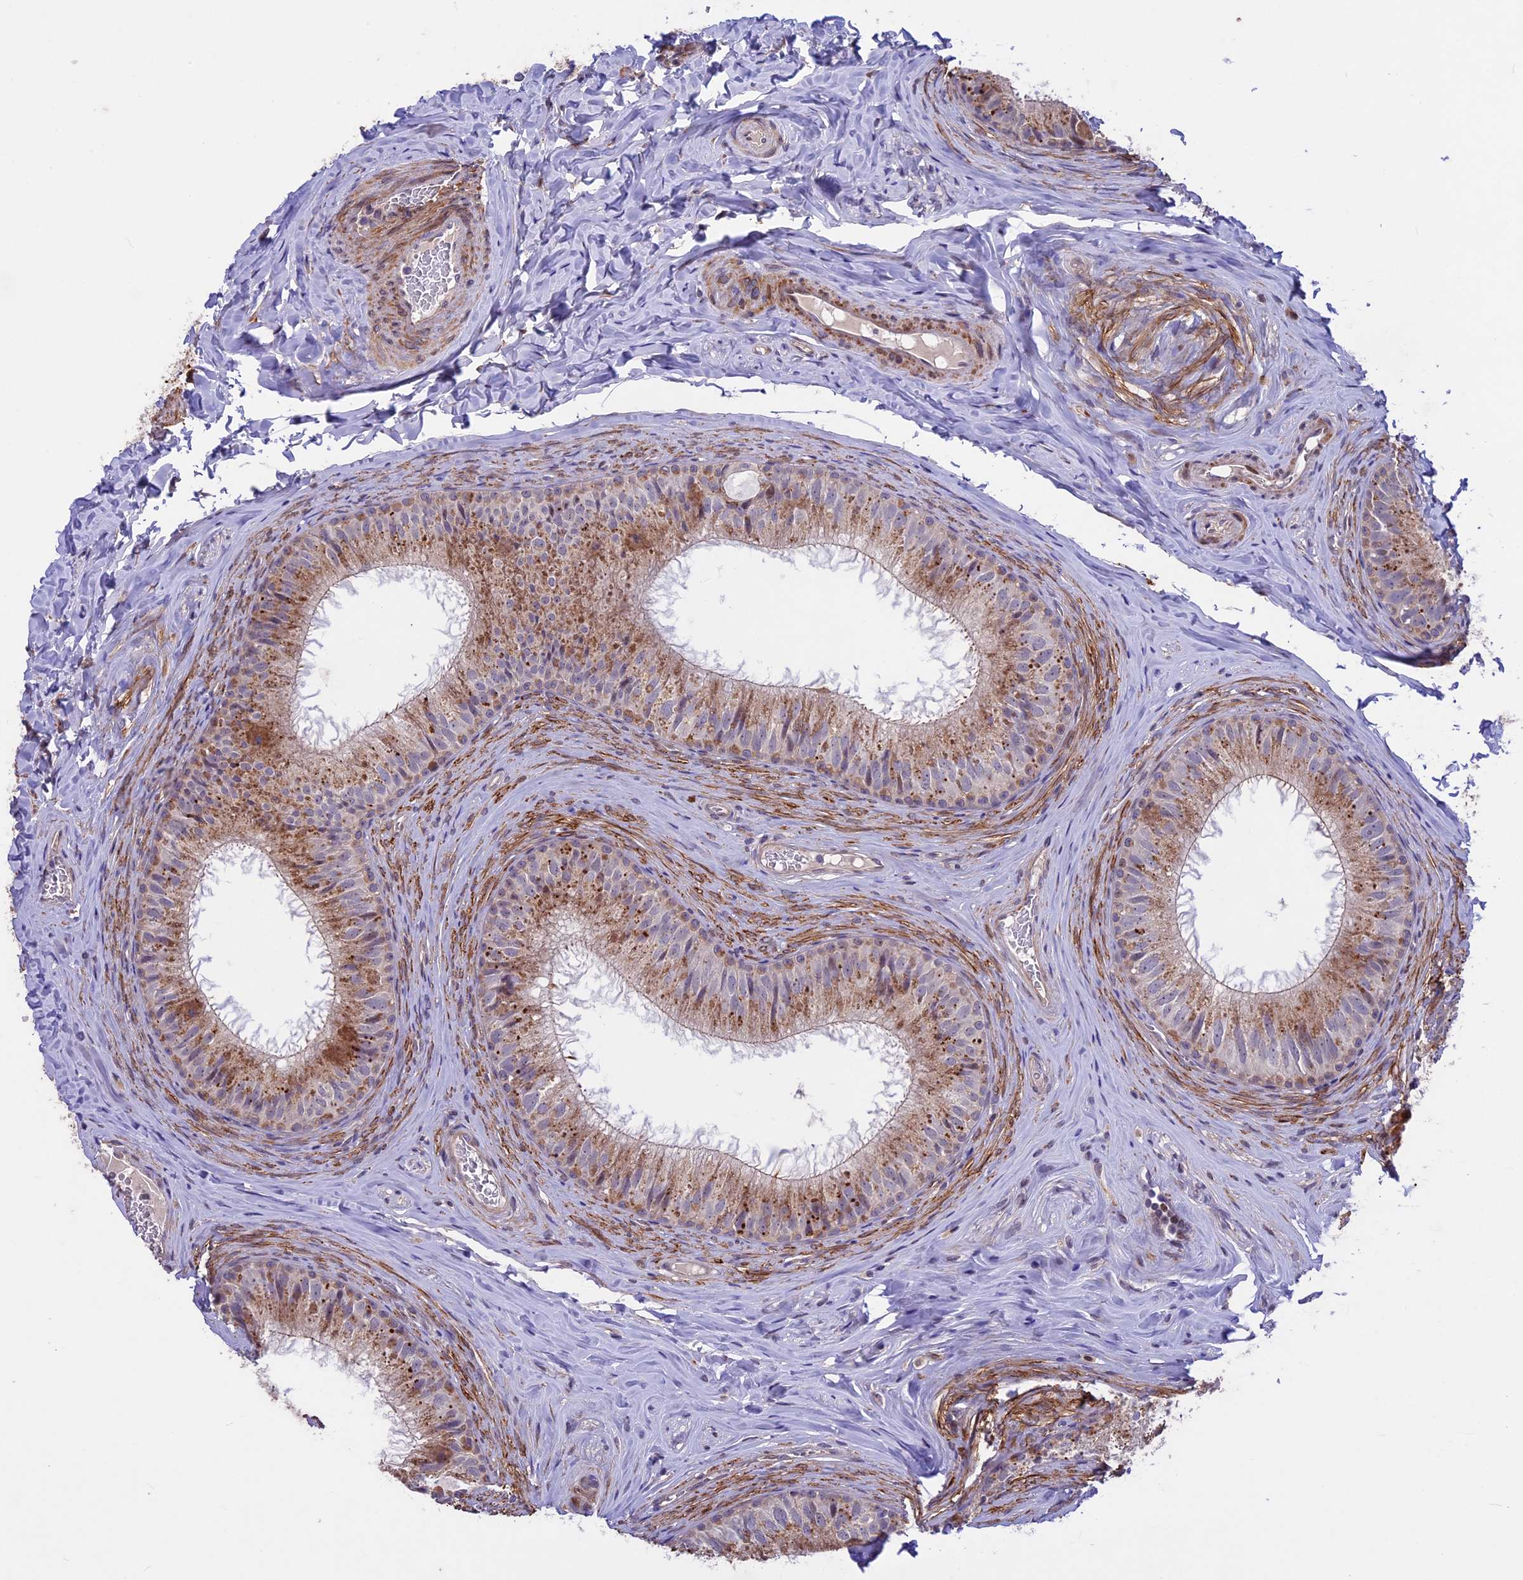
{"staining": {"intensity": "moderate", "quantity": "25%-75%", "location": "cytoplasmic/membranous"}, "tissue": "epididymis", "cell_type": "Glandular cells", "image_type": "normal", "snomed": [{"axis": "morphology", "description": "Normal tissue, NOS"}, {"axis": "topography", "description": "Epididymis"}], "caption": "Immunohistochemistry (IHC) micrograph of unremarkable epididymis stained for a protein (brown), which exhibits medium levels of moderate cytoplasmic/membranous staining in about 25%-75% of glandular cells.", "gene": "MAN2C1", "patient": {"sex": "male", "age": 34}}